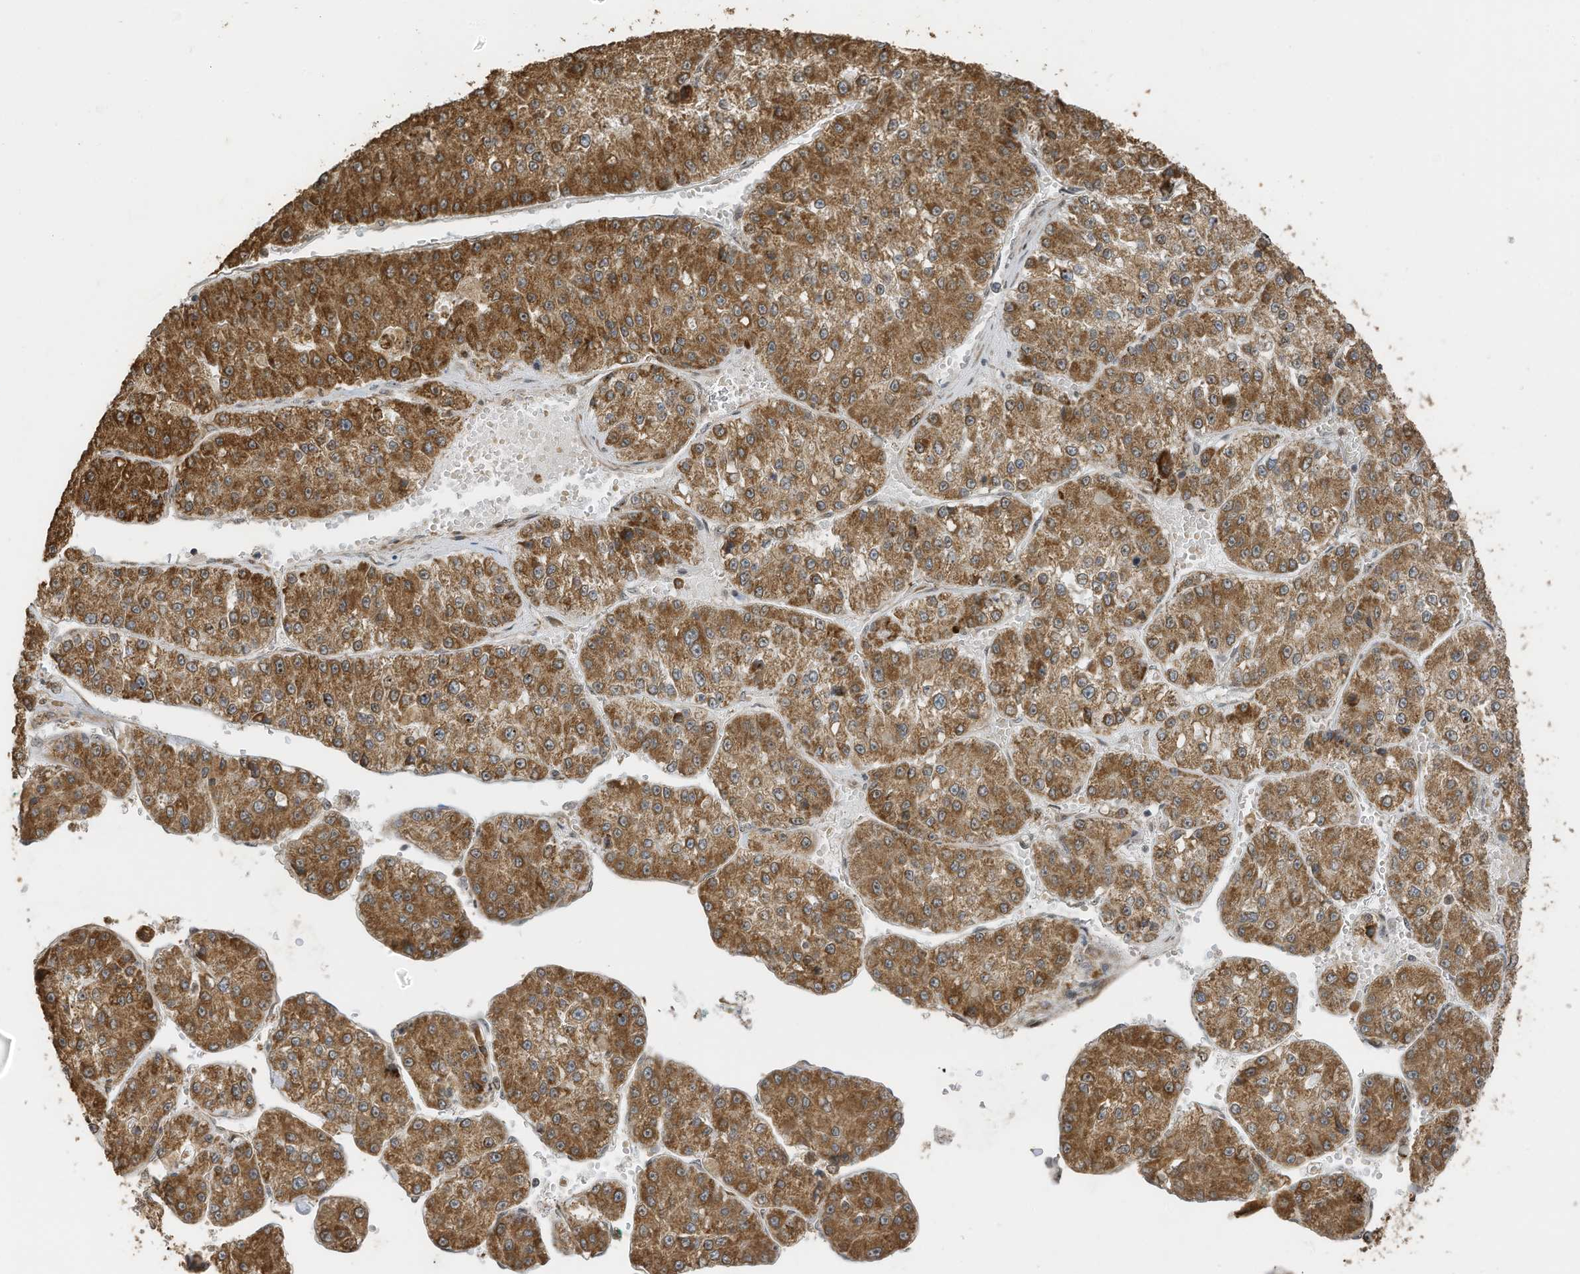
{"staining": {"intensity": "moderate", "quantity": ">75%", "location": "cytoplasmic/membranous"}, "tissue": "liver cancer", "cell_type": "Tumor cells", "image_type": "cancer", "snomed": [{"axis": "morphology", "description": "Carcinoma, Hepatocellular, NOS"}, {"axis": "topography", "description": "Liver"}], "caption": "Protein expression analysis of hepatocellular carcinoma (liver) demonstrates moderate cytoplasmic/membranous staining in approximately >75% of tumor cells.", "gene": "ERLEC1", "patient": {"sex": "female", "age": 73}}